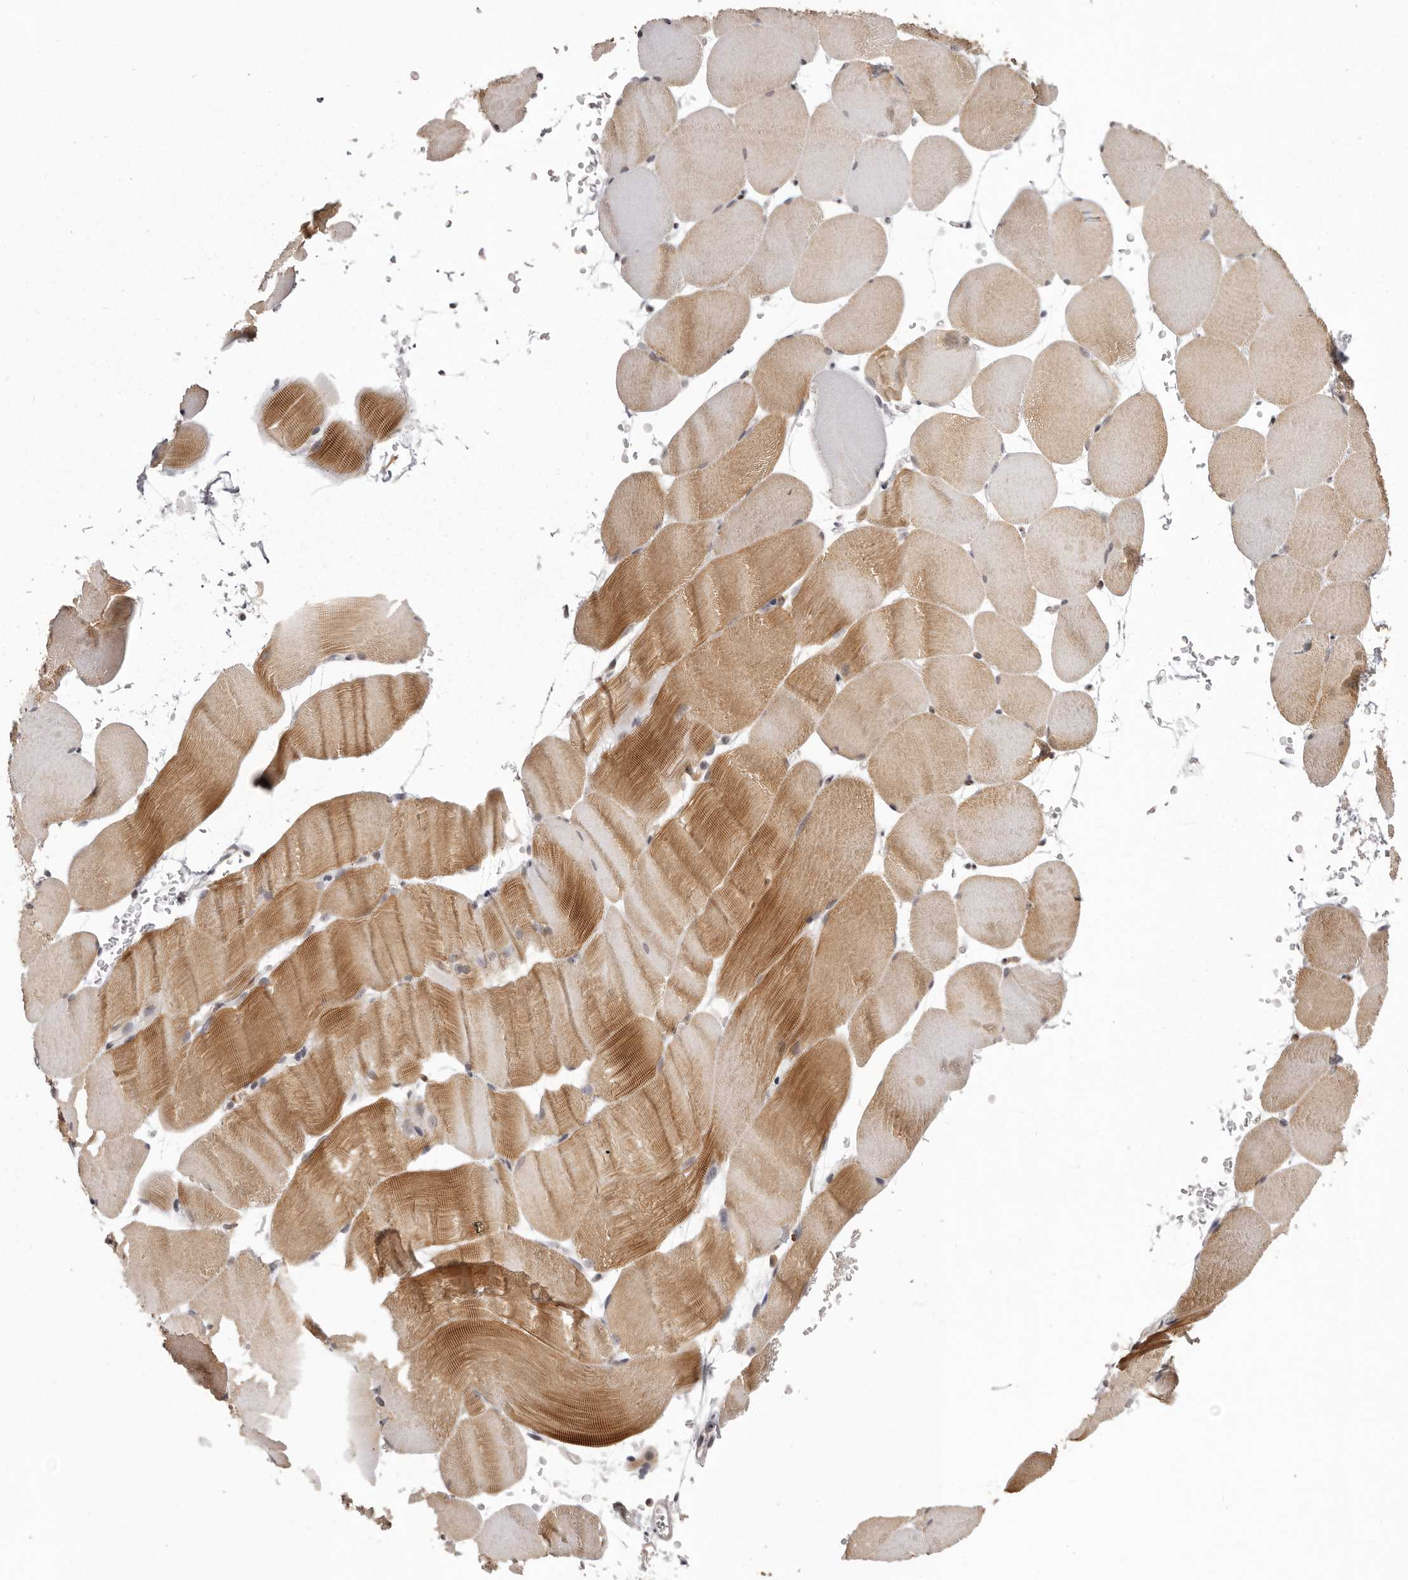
{"staining": {"intensity": "moderate", "quantity": "25%-75%", "location": "cytoplasmic/membranous"}, "tissue": "skeletal muscle", "cell_type": "Myocytes", "image_type": "normal", "snomed": [{"axis": "morphology", "description": "Normal tissue, NOS"}, {"axis": "topography", "description": "Skeletal muscle"}, {"axis": "topography", "description": "Parathyroid gland"}], "caption": "This is an image of IHC staining of normal skeletal muscle, which shows moderate staining in the cytoplasmic/membranous of myocytes.", "gene": "RNF2", "patient": {"sex": "female", "age": 37}}